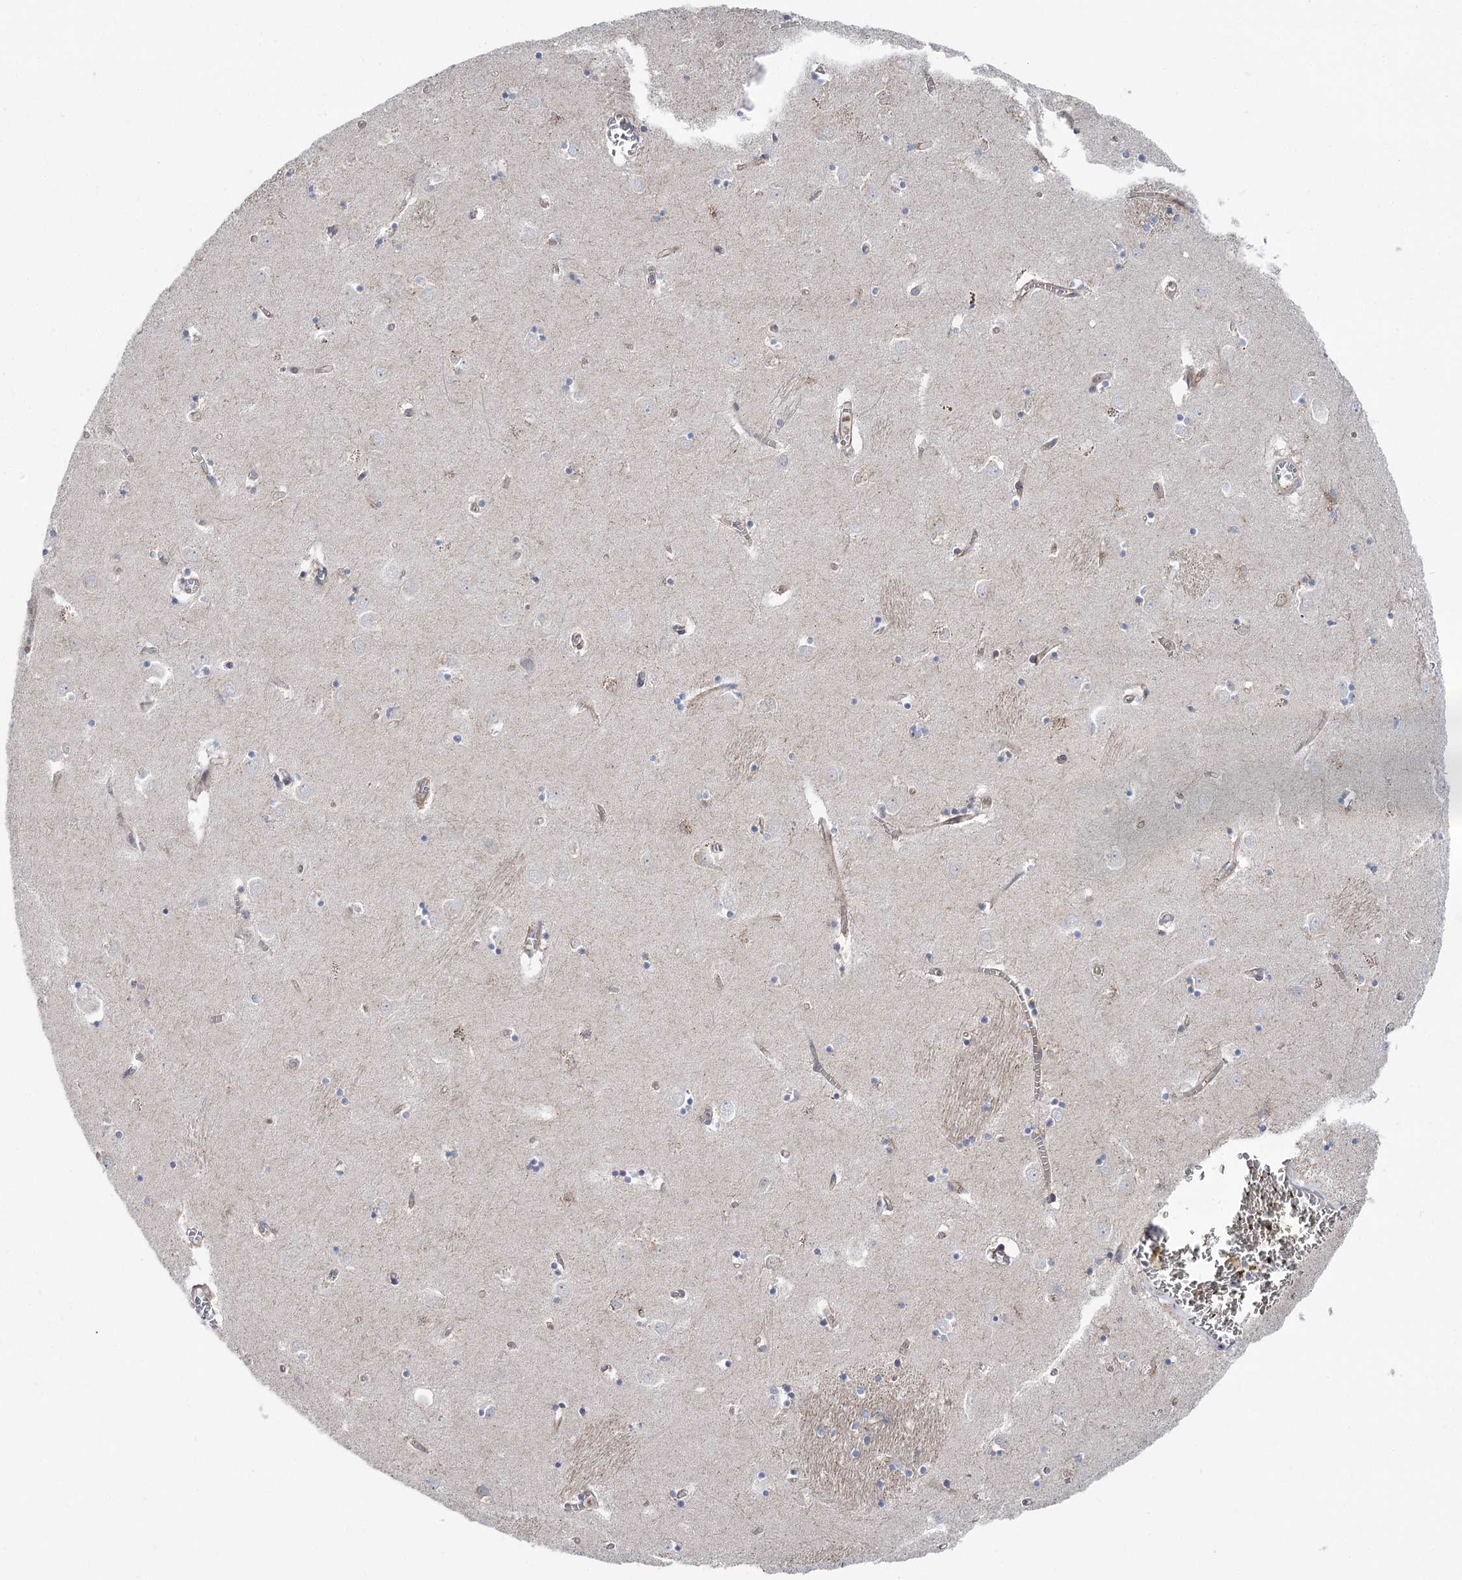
{"staining": {"intensity": "weak", "quantity": "<25%", "location": "cytoplasmic/membranous"}, "tissue": "caudate", "cell_type": "Glial cells", "image_type": "normal", "snomed": [{"axis": "morphology", "description": "Normal tissue, NOS"}, {"axis": "topography", "description": "Lateral ventricle wall"}], "caption": "High power microscopy micrograph of an immunohistochemistry (IHC) micrograph of benign caudate, revealing no significant positivity in glial cells. (Brightfield microscopy of DAB immunohistochemistry (IHC) at high magnification).", "gene": "SCN11A", "patient": {"sex": "male", "age": 70}}